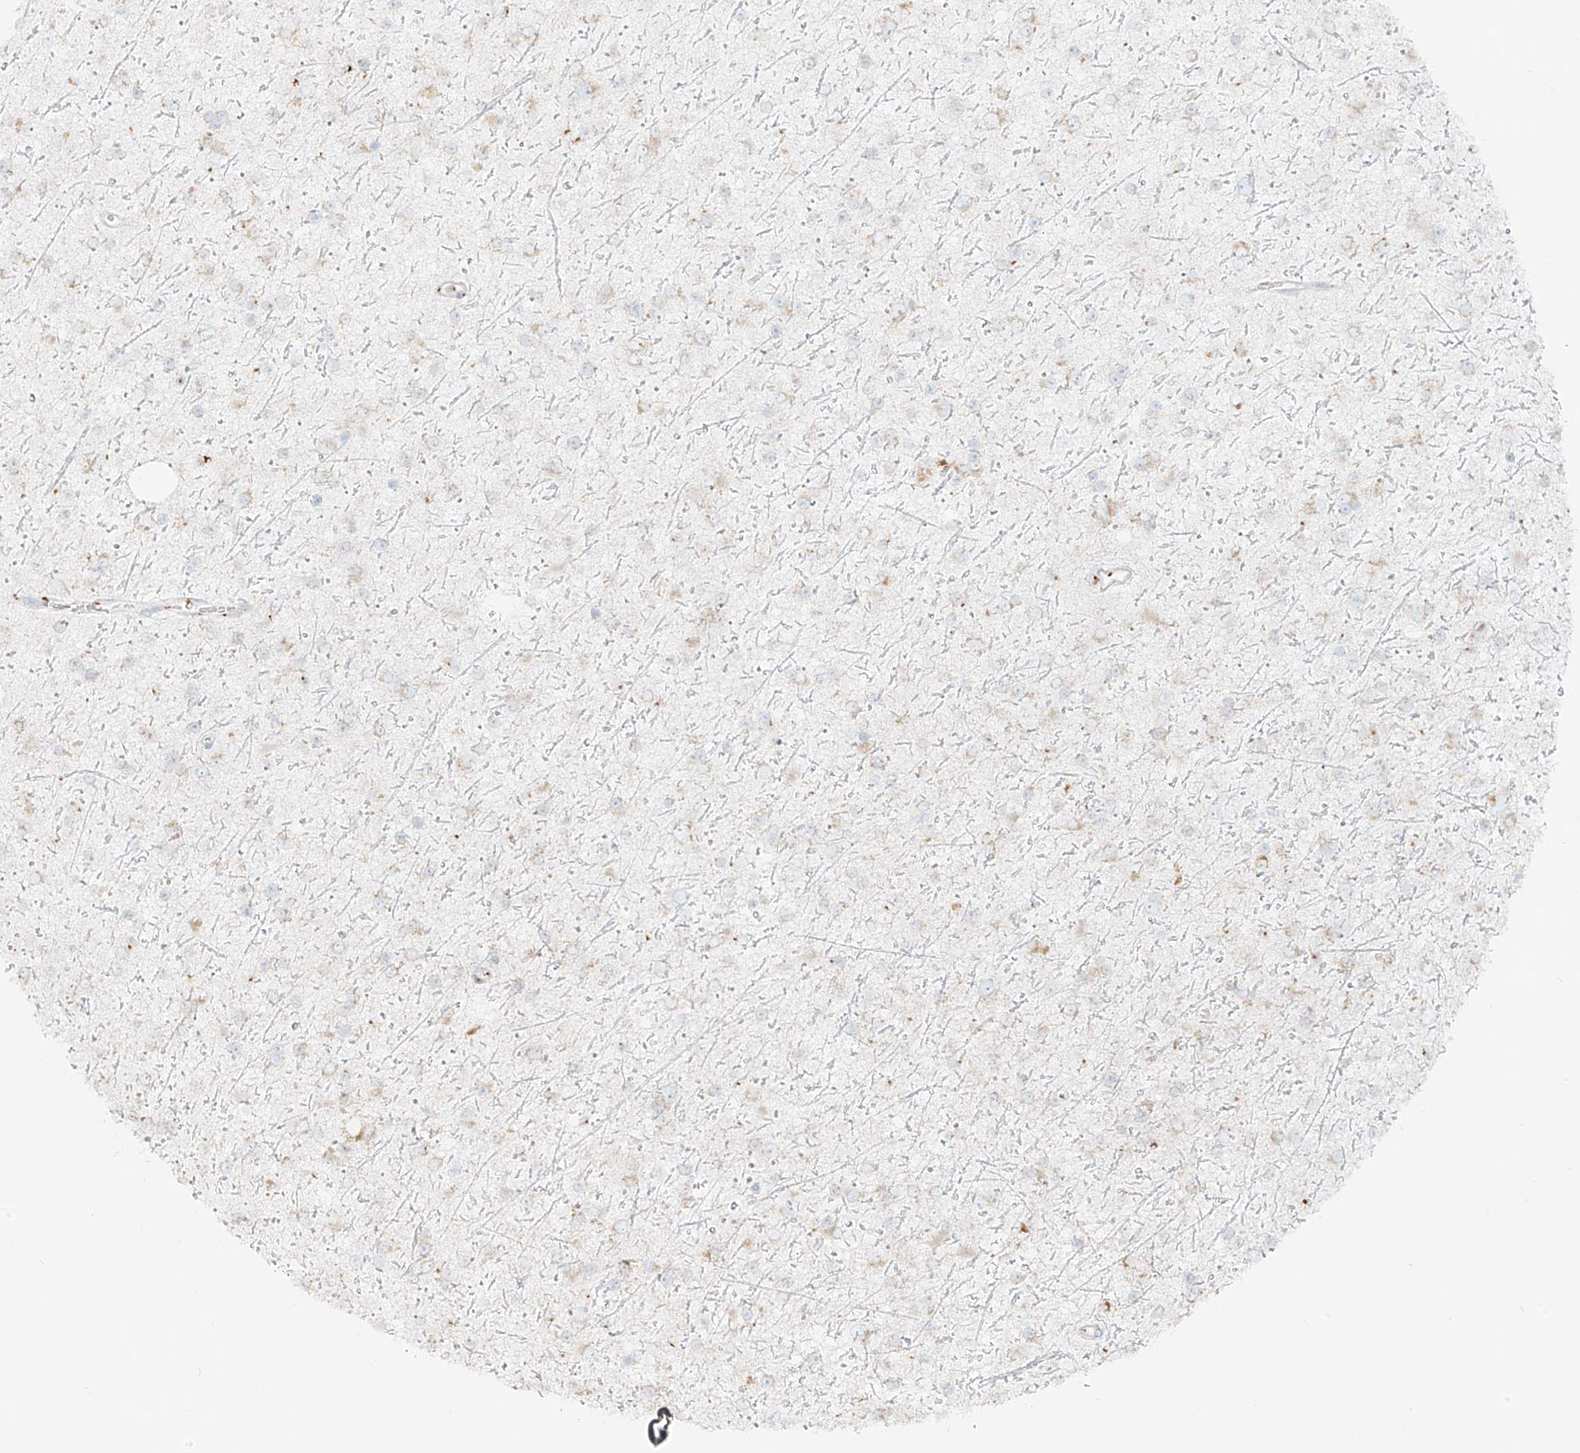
{"staining": {"intensity": "weak", "quantity": "<25%", "location": "cytoplasmic/membranous"}, "tissue": "glioma", "cell_type": "Tumor cells", "image_type": "cancer", "snomed": [{"axis": "morphology", "description": "Glioma, malignant, Low grade"}, {"axis": "topography", "description": "Cerebral cortex"}], "caption": "This is a image of immunohistochemistry staining of malignant glioma (low-grade), which shows no positivity in tumor cells.", "gene": "TMEM87B", "patient": {"sex": "female", "age": 39}}